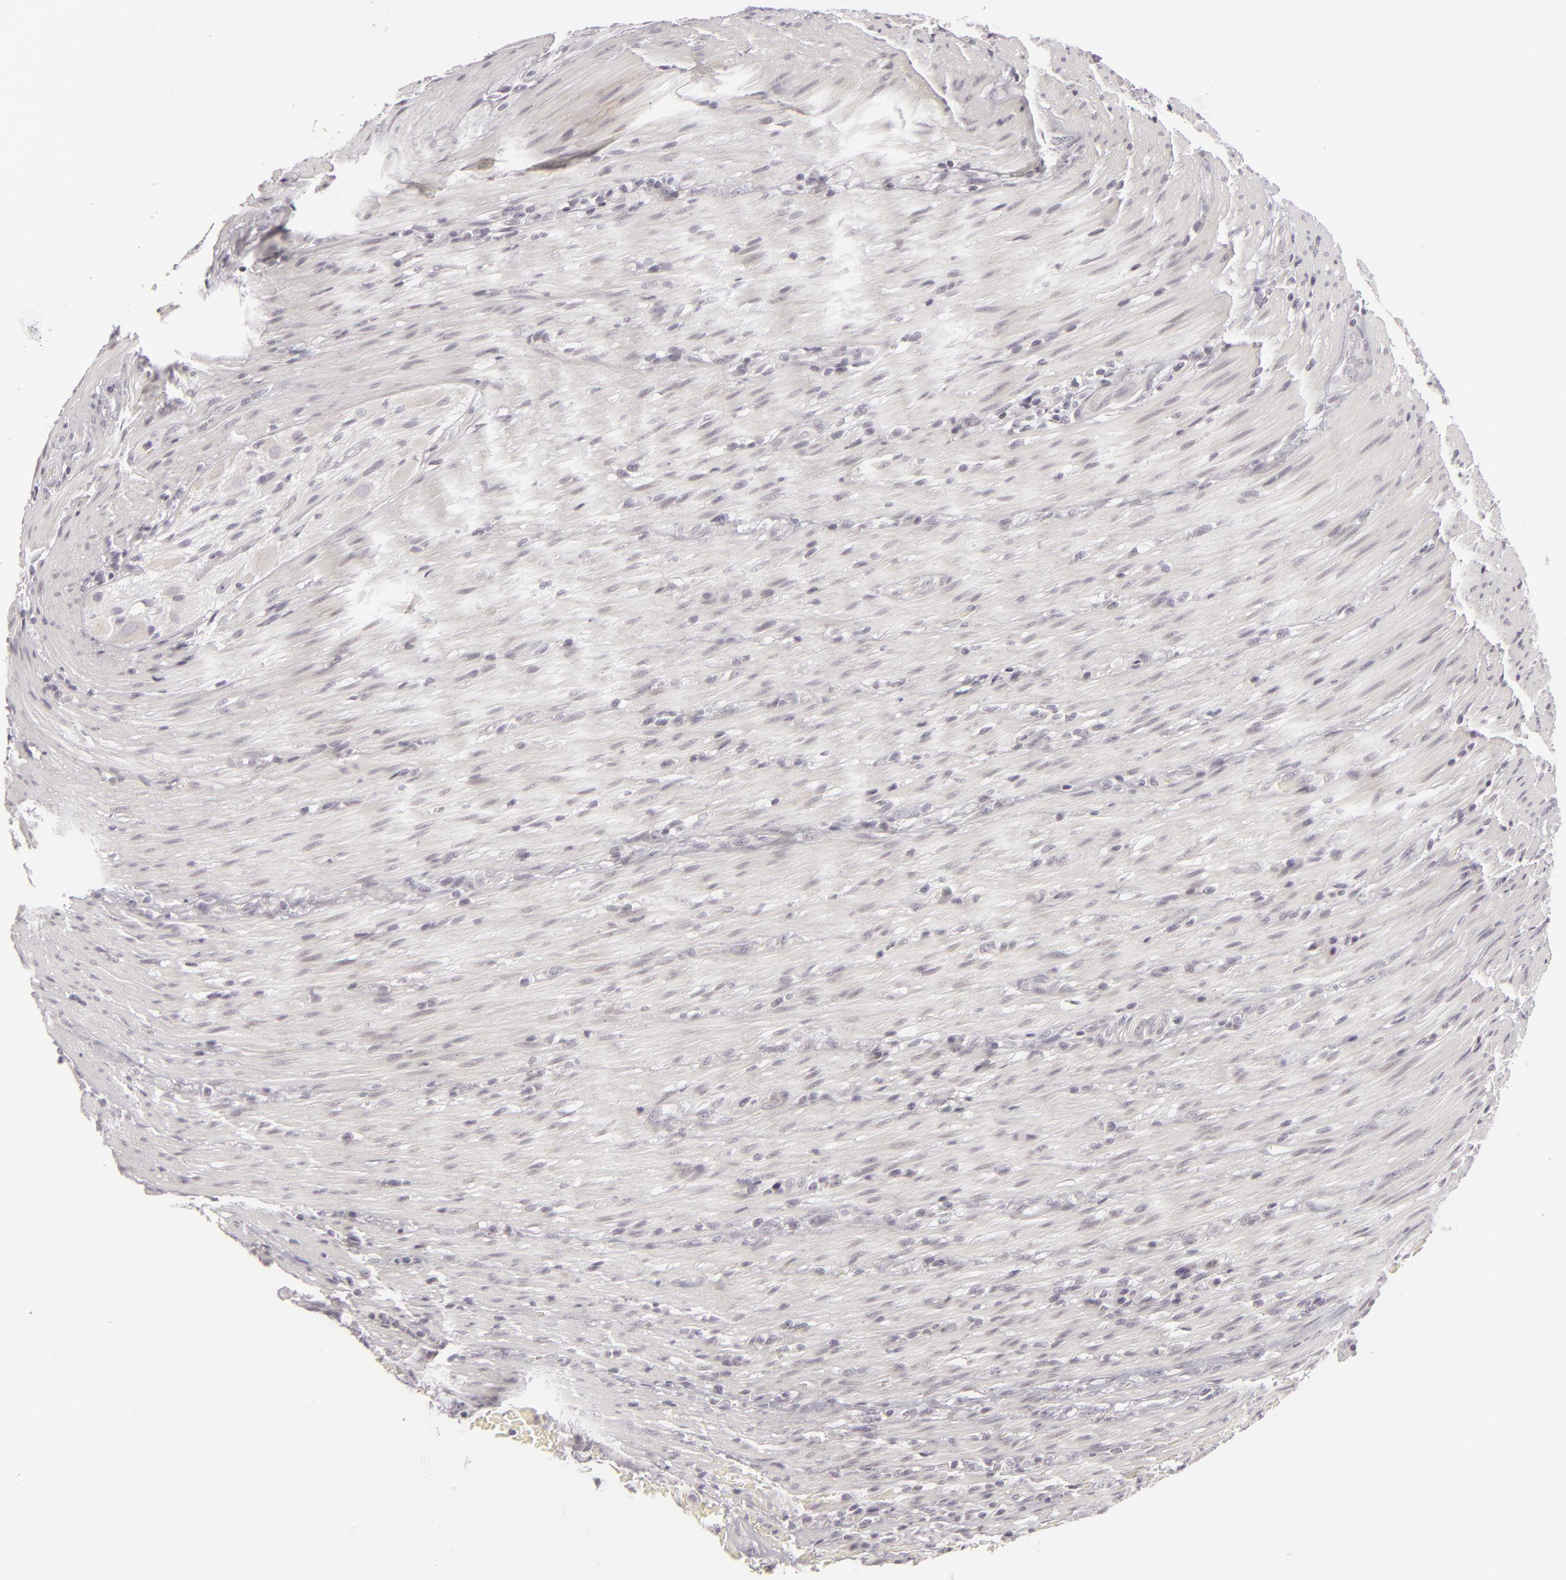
{"staining": {"intensity": "negative", "quantity": "none", "location": "none"}, "tissue": "colorectal cancer", "cell_type": "Tumor cells", "image_type": "cancer", "snomed": [{"axis": "morphology", "description": "Adenocarcinoma, NOS"}, {"axis": "topography", "description": "Colon"}], "caption": "This is an immunohistochemistry (IHC) photomicrograph of colorectal cancer (adenocarcinoma). There is no expression in tumor cells.", "gene": "SIX1", "patient": {"sex": "male", "age": 54}}